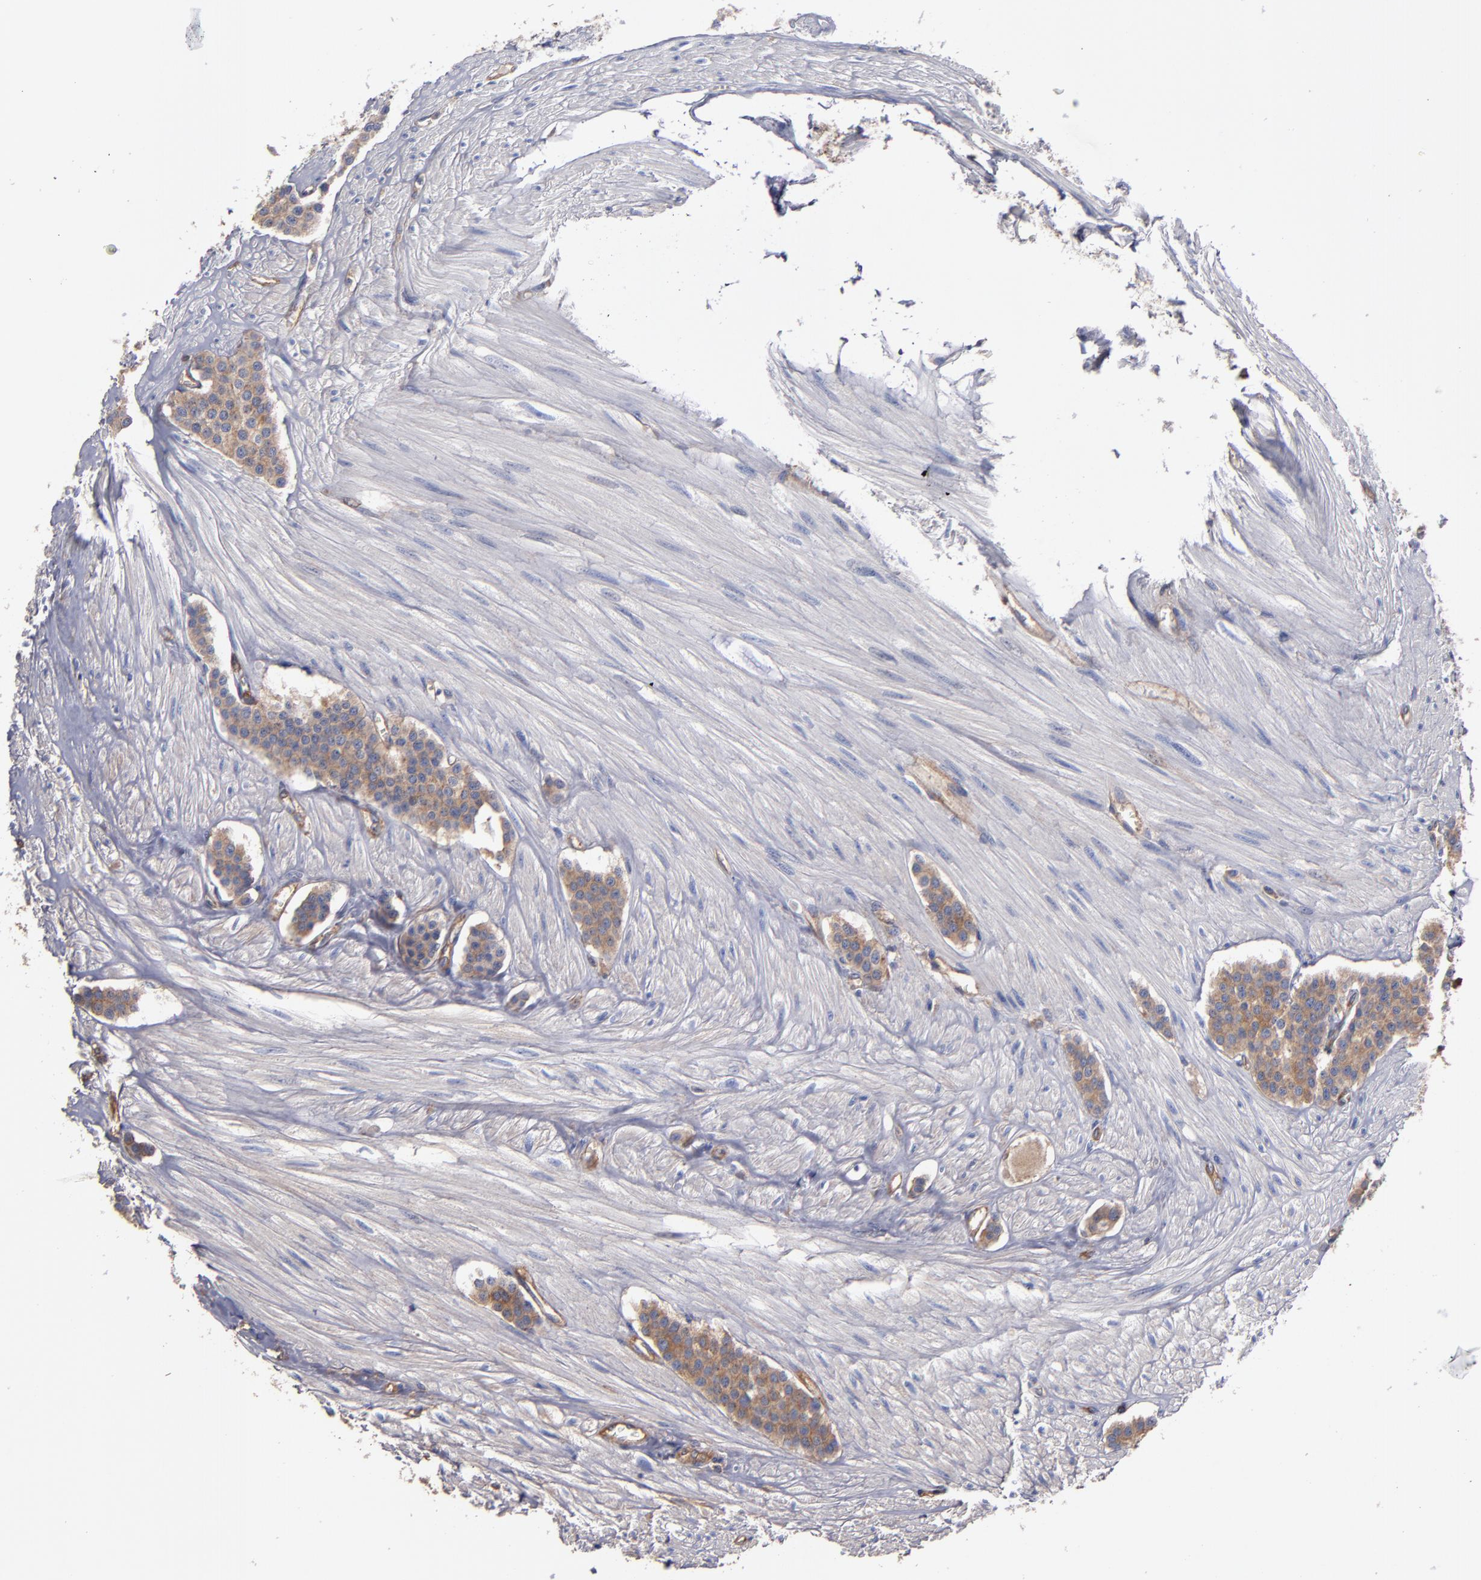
{"staining": {"intensity": "weak", "quantity": ">75%", "location": "cytoplasmic/membranous"}, "tissue": "carcinoid", "cell_type": "Tumor cells", "image_type": "cancer", "snomed": [{"axis": "morphology", "description": "Carcinoid, malignant, NOS"}, {"axis": "topography", "description": "Small intestine"}], "caption": "IHC photomicrograph of human malignant carcinoid stained for a protein (brown), which shows low levels of weak cytoplasmic/membranous staining in about >75% of tumor cells.", "gene": "ESYT2", "patient": {"sex": "male", "age": 60}}